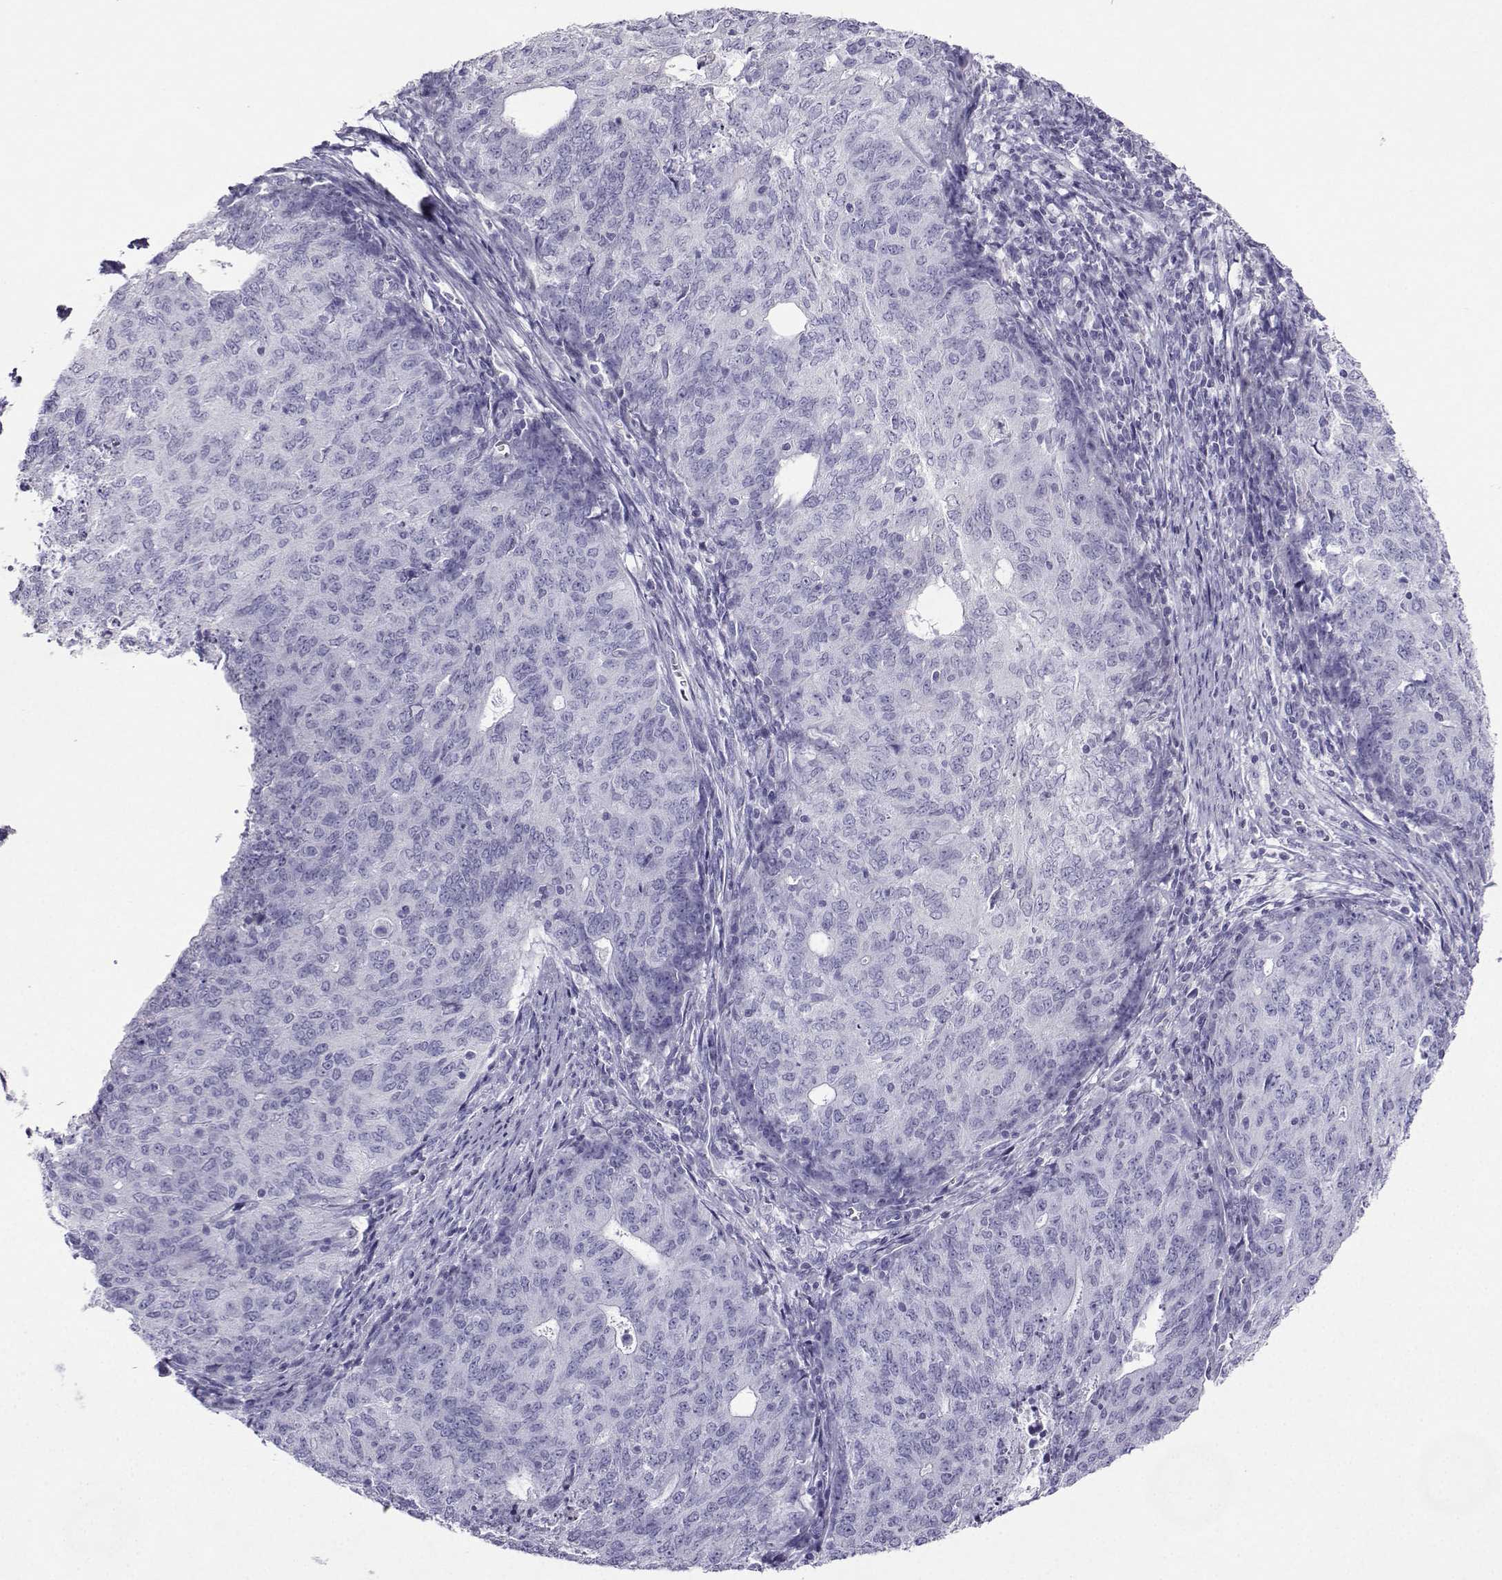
{"staining": {"intensity": "negative", "quantity": "none", "location": "none"}, "tissue": "endometrial cancer", "cell_type": "Tumor cells", "image_type": "cancer", "snomed": [{"axis": "morphology", "description": "Adenocarcinoma, NOS"}, {"axis": "topography", "description": "Endometrium"}], "caption": "High magnification brightfield microscopy of adenocarcinoma (endometrial) stained with DAB (brown) and counterstained with hematoxylin (blue): tumor cells show no significant staining.", "gene": "CRYBB1", "patient": {"sex": "female", "age": 82}}